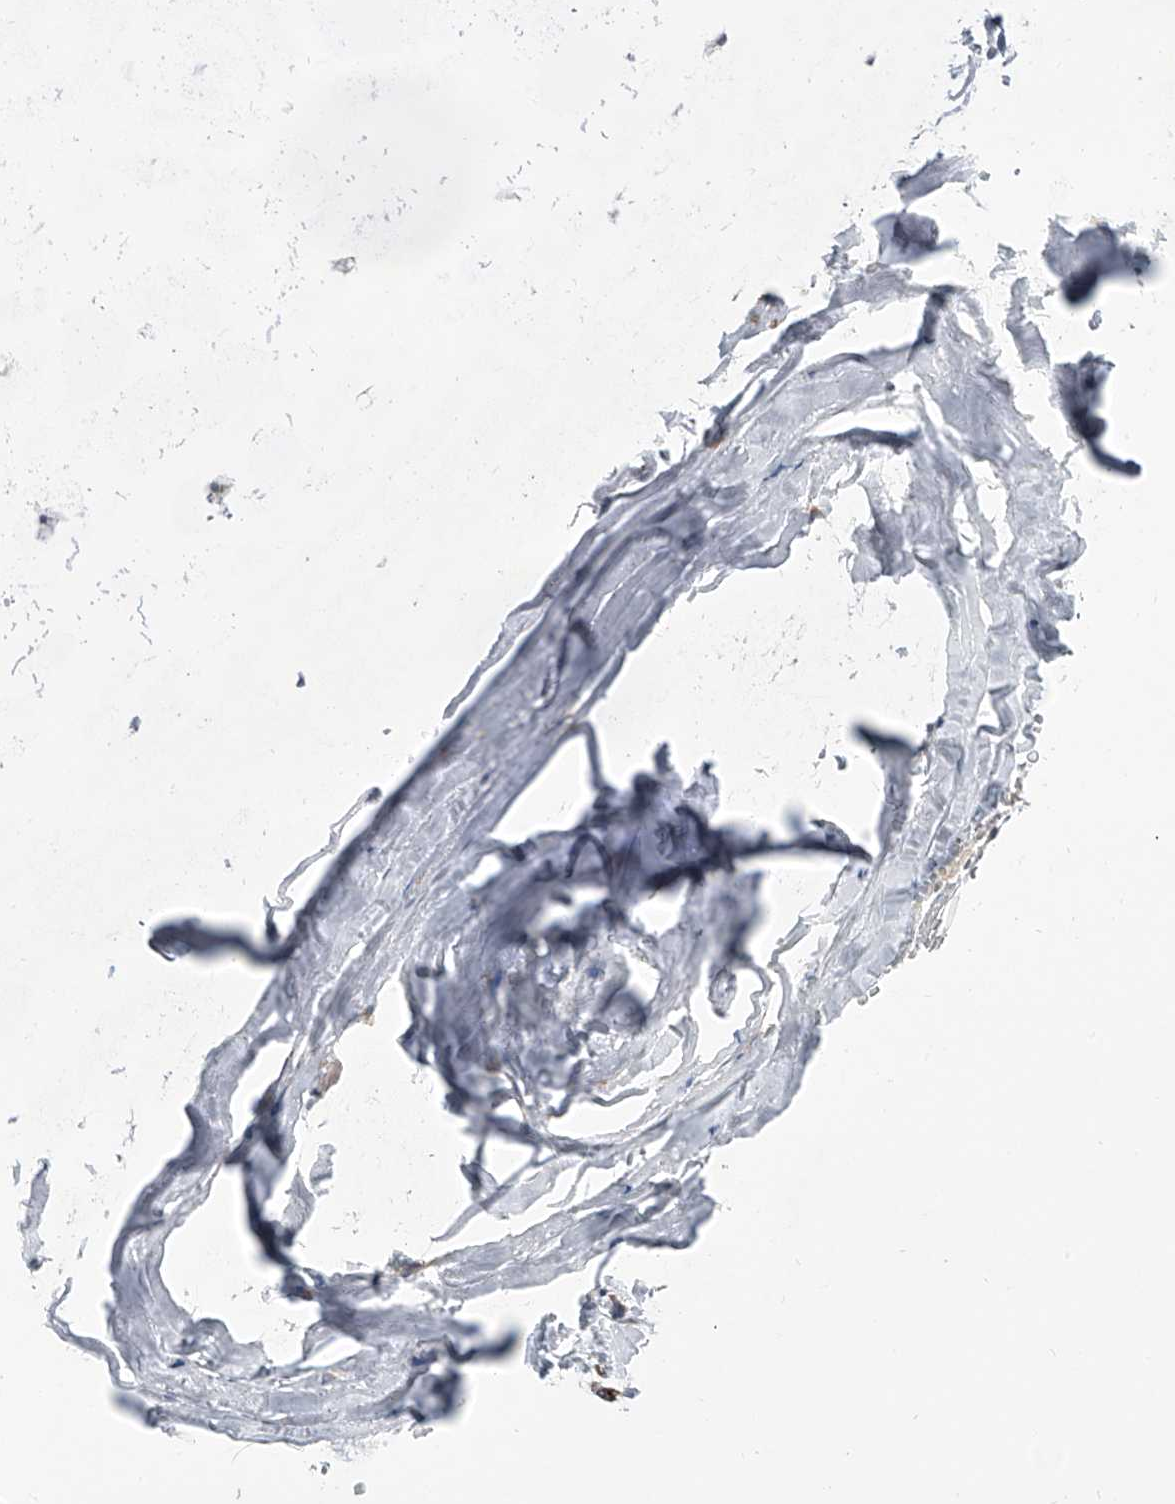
{"staining": {"intensity": "negative", "quantity": "none", "location": "none"}, "tissue": "adipose tissue", "cell_type": "Adipocytes", "image_type": "normal", "snomed": [{"axis": "morphology", "description": "Normal tissue, NOS"}, {"axis": "topography", "description": "Cartilage tissue"}], "caption": "The micrograph reveals no significant positivity in adipocytes of adipose tissue.", "gene": "DLGAP2", "patient": {"sex": "female", "age": 63}}